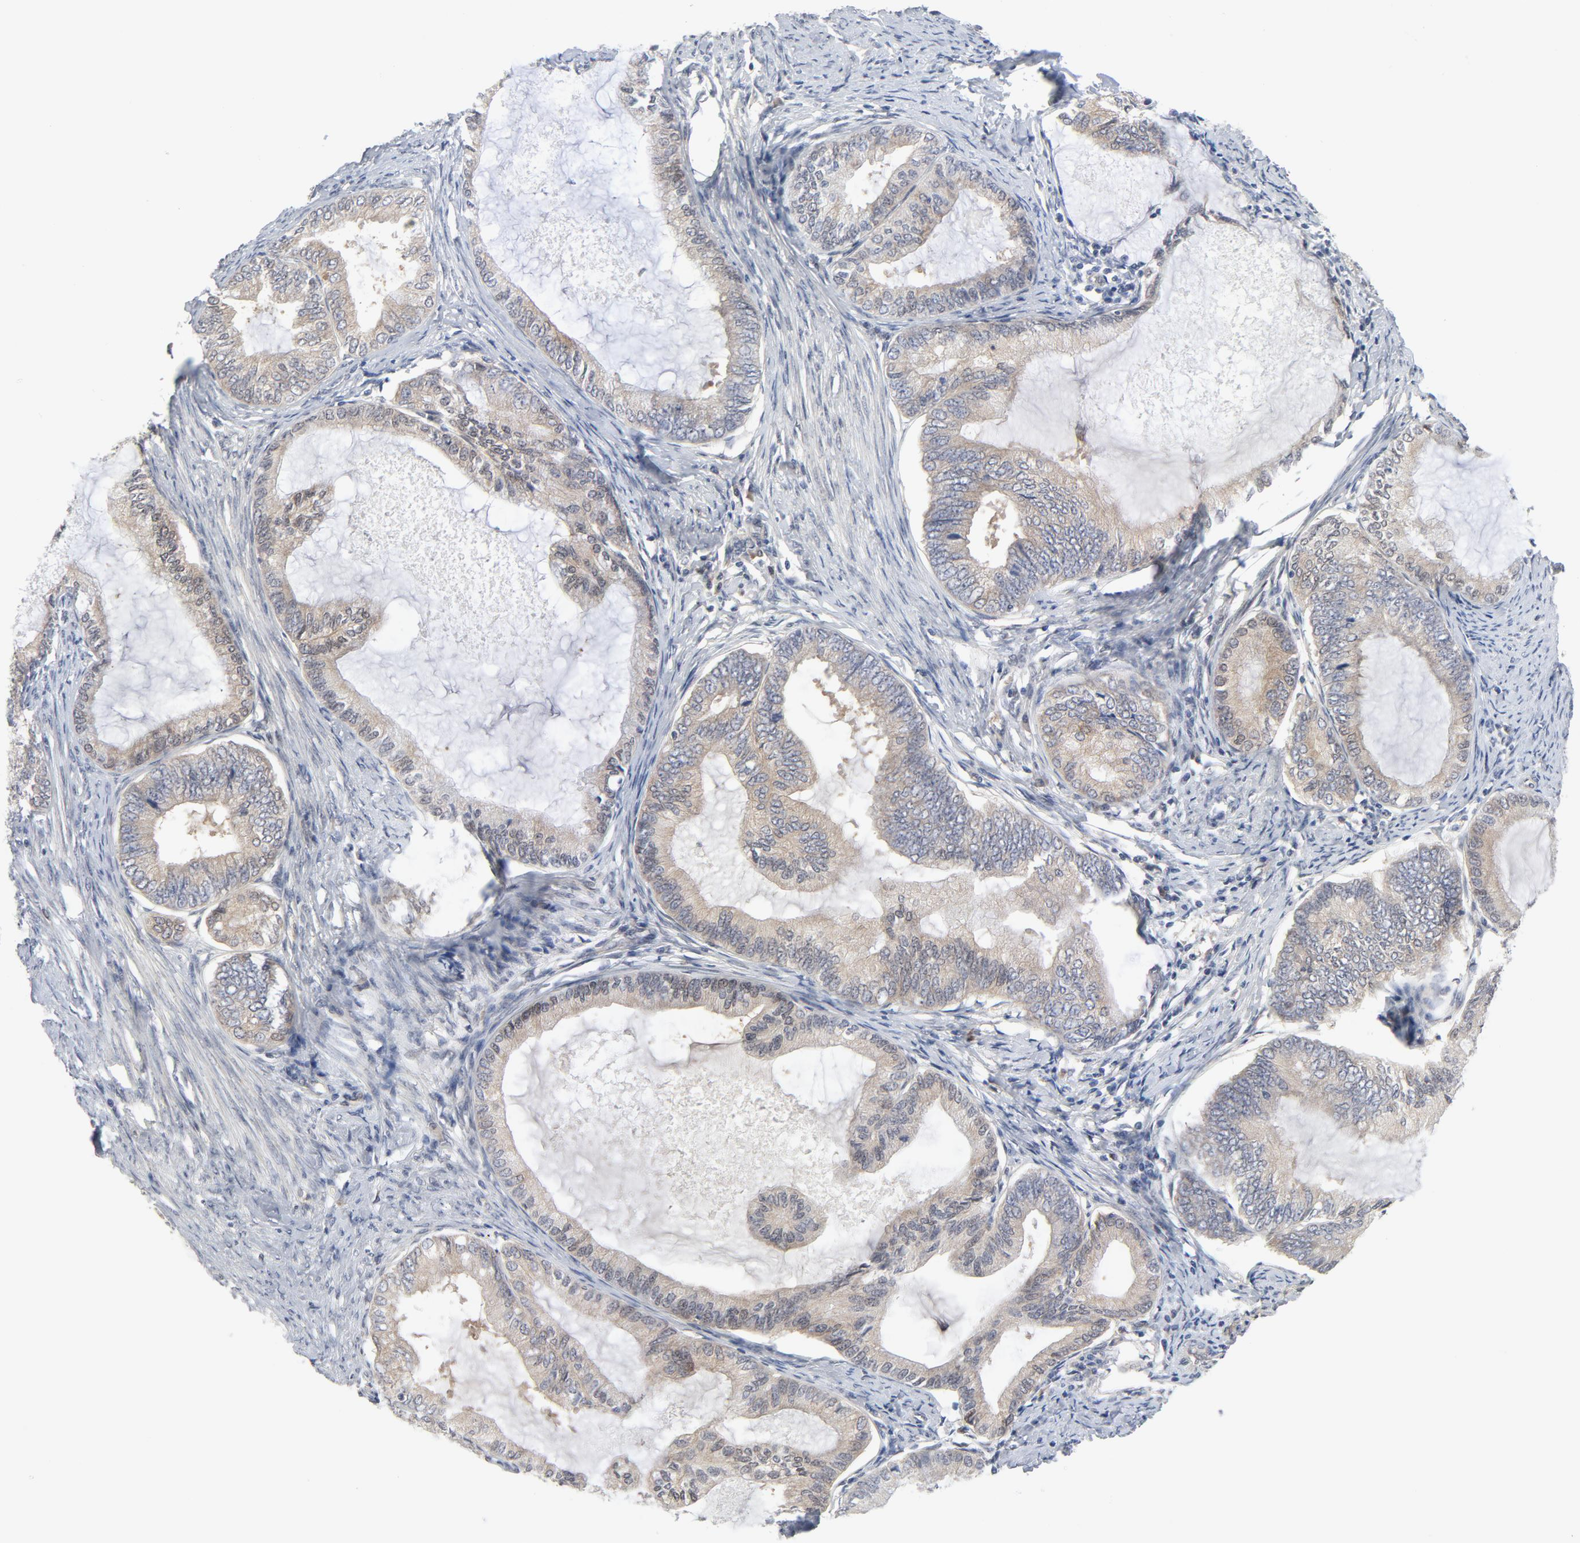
{"staining": {"intensity": "weak", "quantity": ">75%", "location": "cytoplasmic/membranous"}, "tissue": "endometrial cancer", "cell_type": "Tumor cells", "image_type": "cancer", "snomed": [{"axis": "morphology", "description": "Adenocarcinoma, NOS"}, {"axis": "topography", "description": "Endometrium"}], "caption": "The image displays staining of adenocarcinoma (endometrial), revealing weak cytoplasmic/membranous protein expression (brown color) within tumor cells. (IHC, brightfield microscopy, high magnification).", "gene": "BAD", "patient": {"sex": "female", "age": 86}}